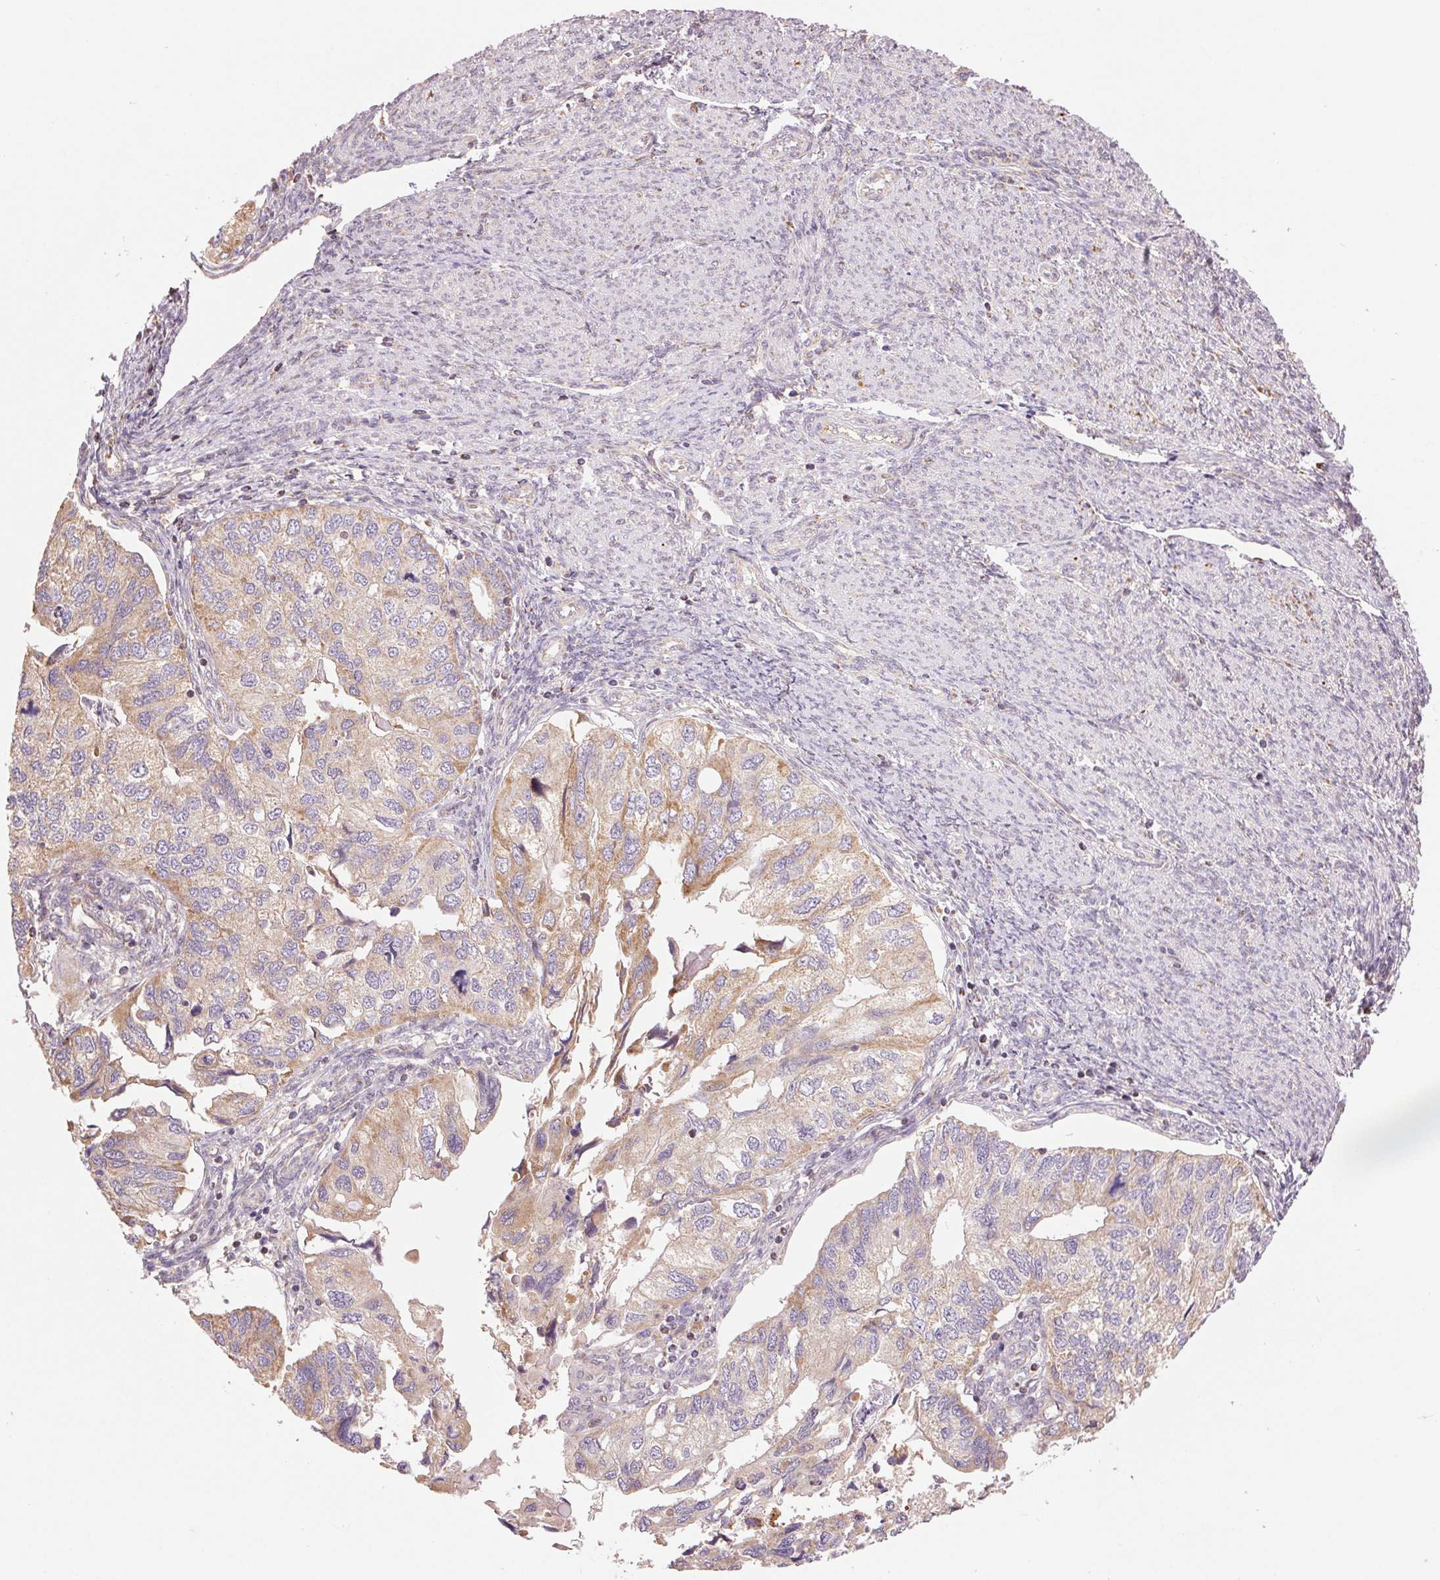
{"staining": {"intensity": "weak", "quantity": "<25%", "location": "cytoplasmic/membranous"}, "tissue": "endometrial cancer", "cell_type": "Tumor cells", "image_type": "cancer", "snomed": [{"axis": "morphology", "description": "Carcinoma, NOS"}, {"axis": "topography", "description": "Uterus"}], "caption": "The immunohistochemistry micrograph has no significant staining in tumor cells of endometrial carcinoma tissue.", "gene": "DGUOK", "patient": {"sex": "female", "age": 76}}